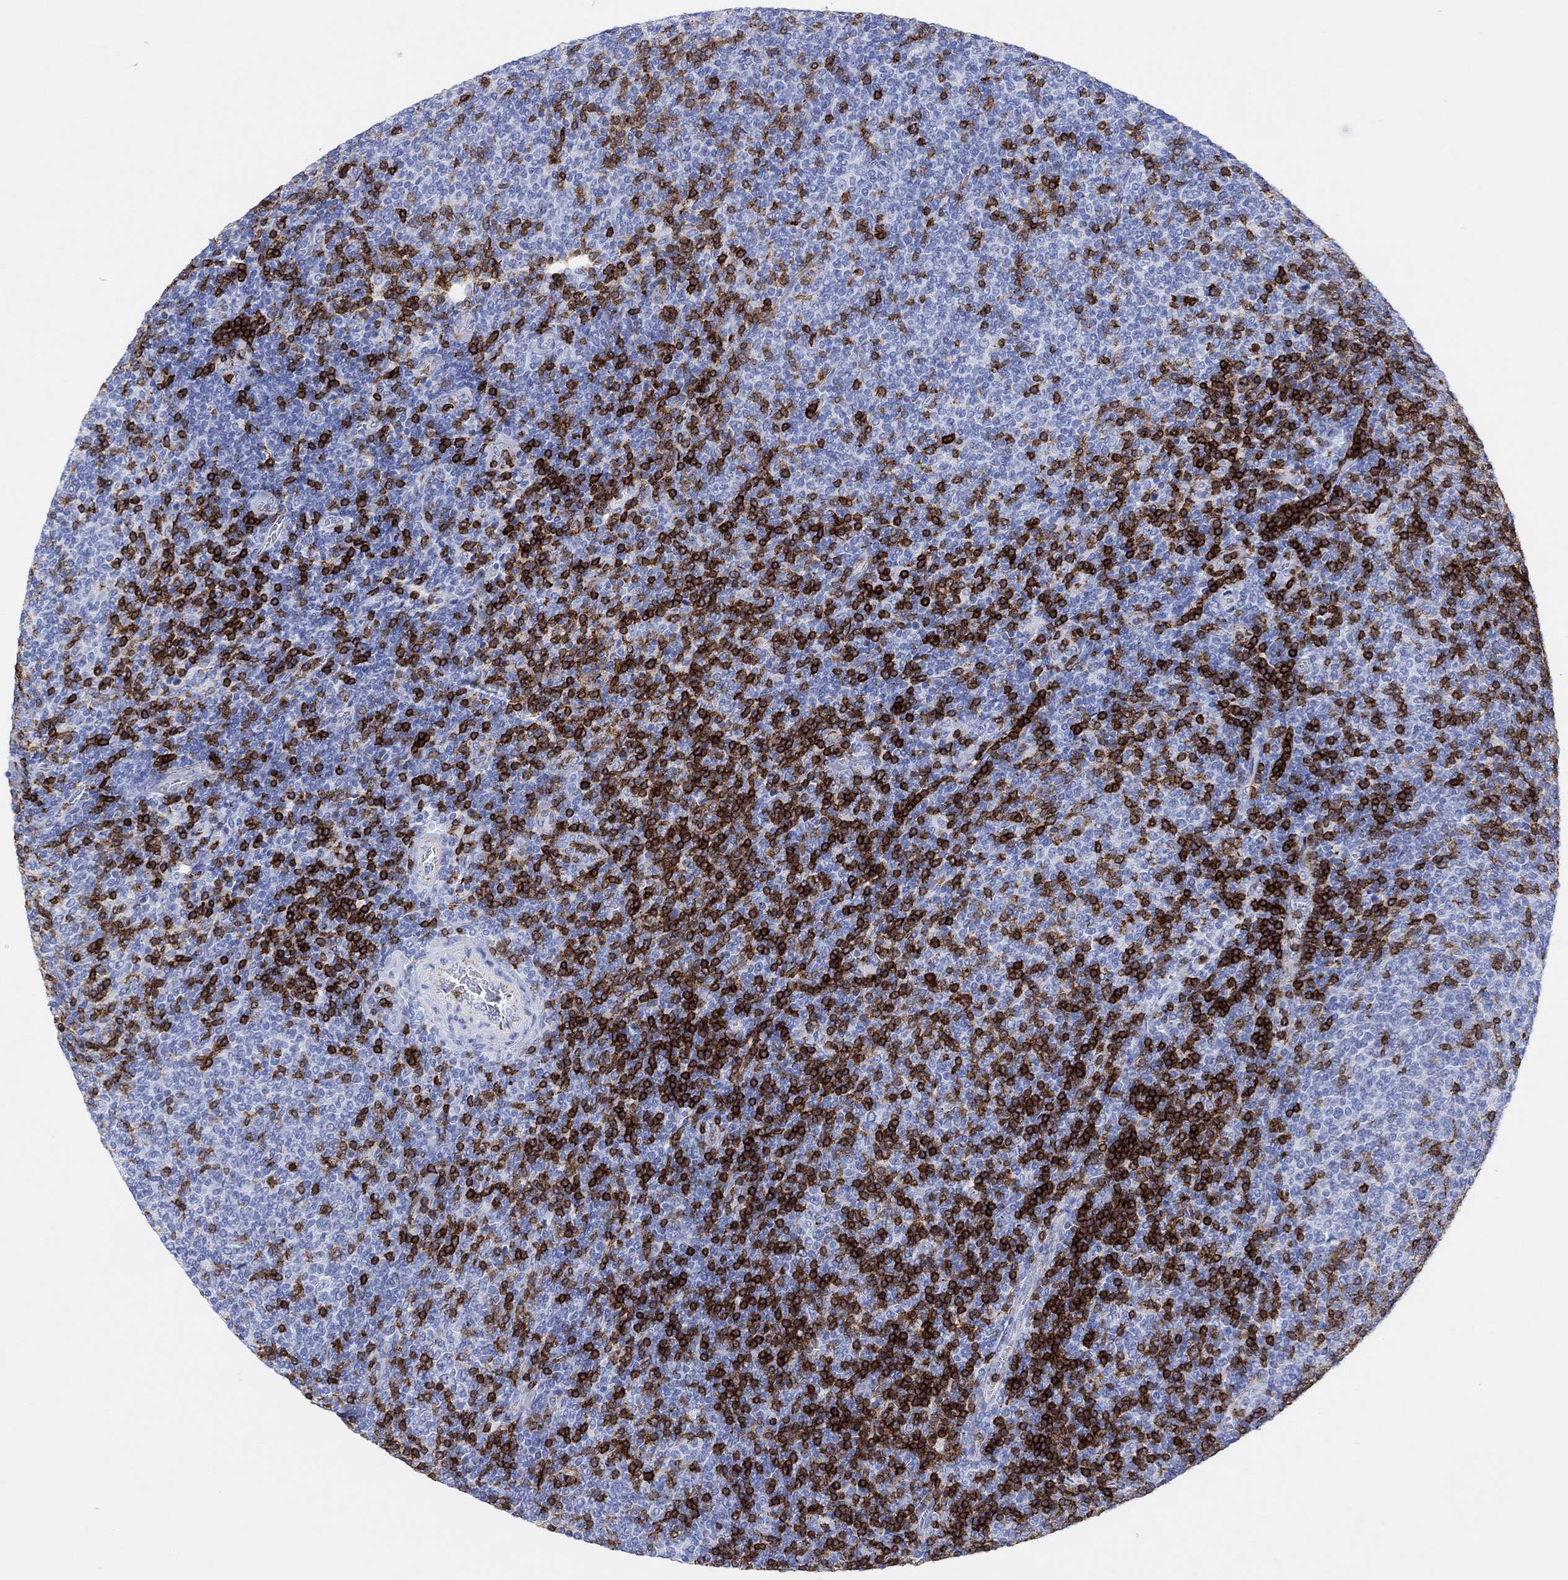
{"staining": {"intensity": "negative", "quantity": "none", "location": "none"}, "tissue": "lymphoma", "cell_type": "Tumor cells", "image_type": "cancer", "snomed": [{"axis": "morphology", "description": "Malignant lymphoma, non-Hodgkin's type, Low grade"}, {"axis": "topography", "description": "Lymph node"}], "caption": "DAB immunohistochemical staining of human low-grade malignant lymphoma, non-Hodgkin's type demonstrates no significant expression in tumor cells. Brightfield microscopy of immunohistochemistry (IHC) stained with DAB (3,3'-diaminobenzidine) (brown) and hematoxylin (blue), captured at high magnification.", "gene": "GPR65", "patient": {"sex": "male", "age": 52}}